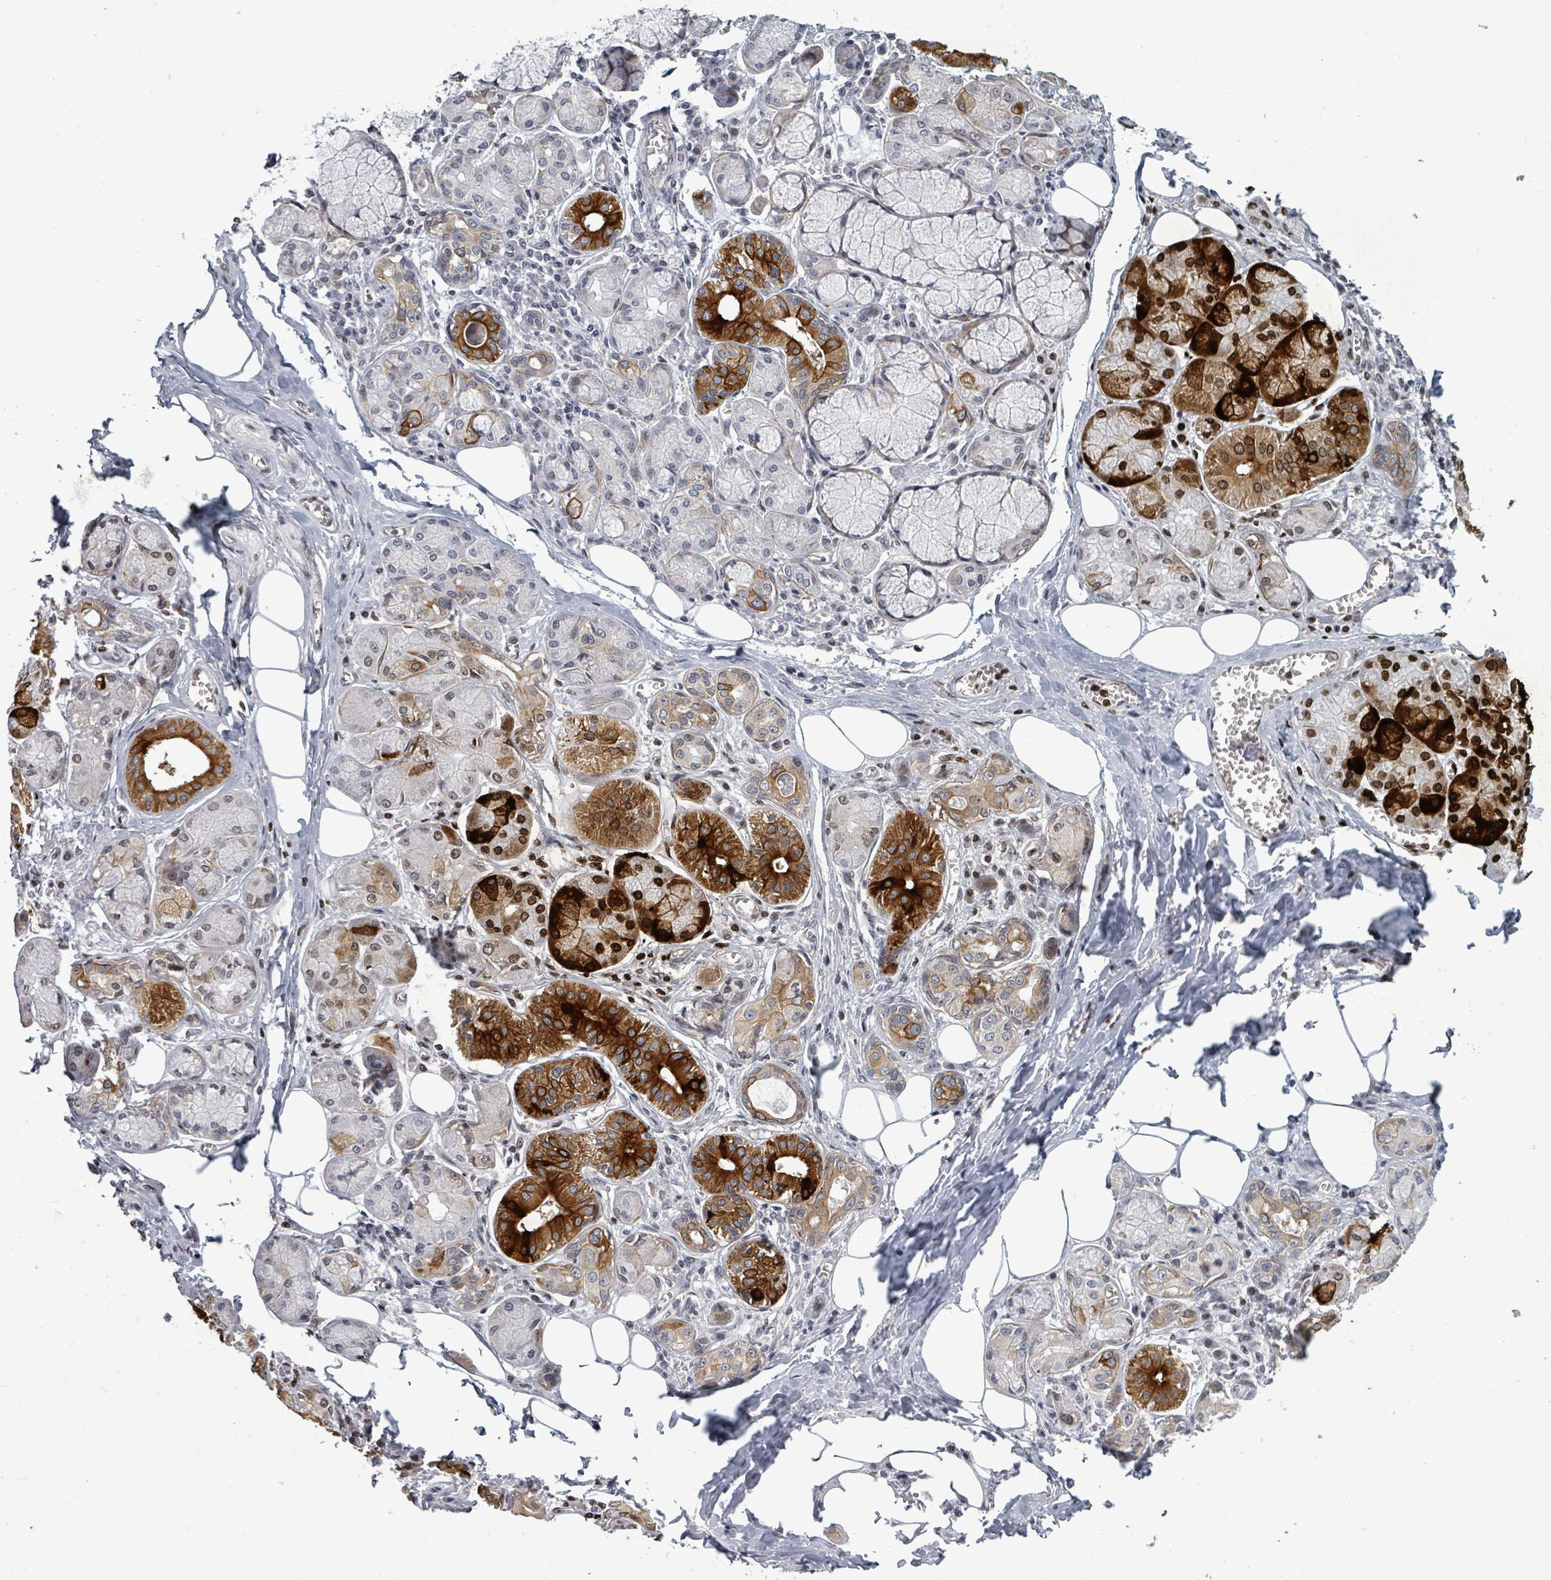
{"staining": {"intensity": "strong", "quantity": "<25%", "location": "cytoplasmic/membranous"}, "tissue": "salivary gland", "cell_type": "Glandular cells", "image_type": "normal", "snomed": [{"axis": "morphology", "description": "Normal tissue, NOS"}, {"axis": "topography", "description": "Salivary gland"}], "caption": "Immunohistochemistry (IHC) image of normal salivary gland: human salivary gland stained using immunohistochemistry (IHC) exhibits medium levels of strong protein expression localized specifically in the cytoplasmic/membranous of glandular cells, appearing as a cytoplasmic/membranous brown color.", "gene": "PTPN20", "patient": {"sex": "male", "age": 74}}